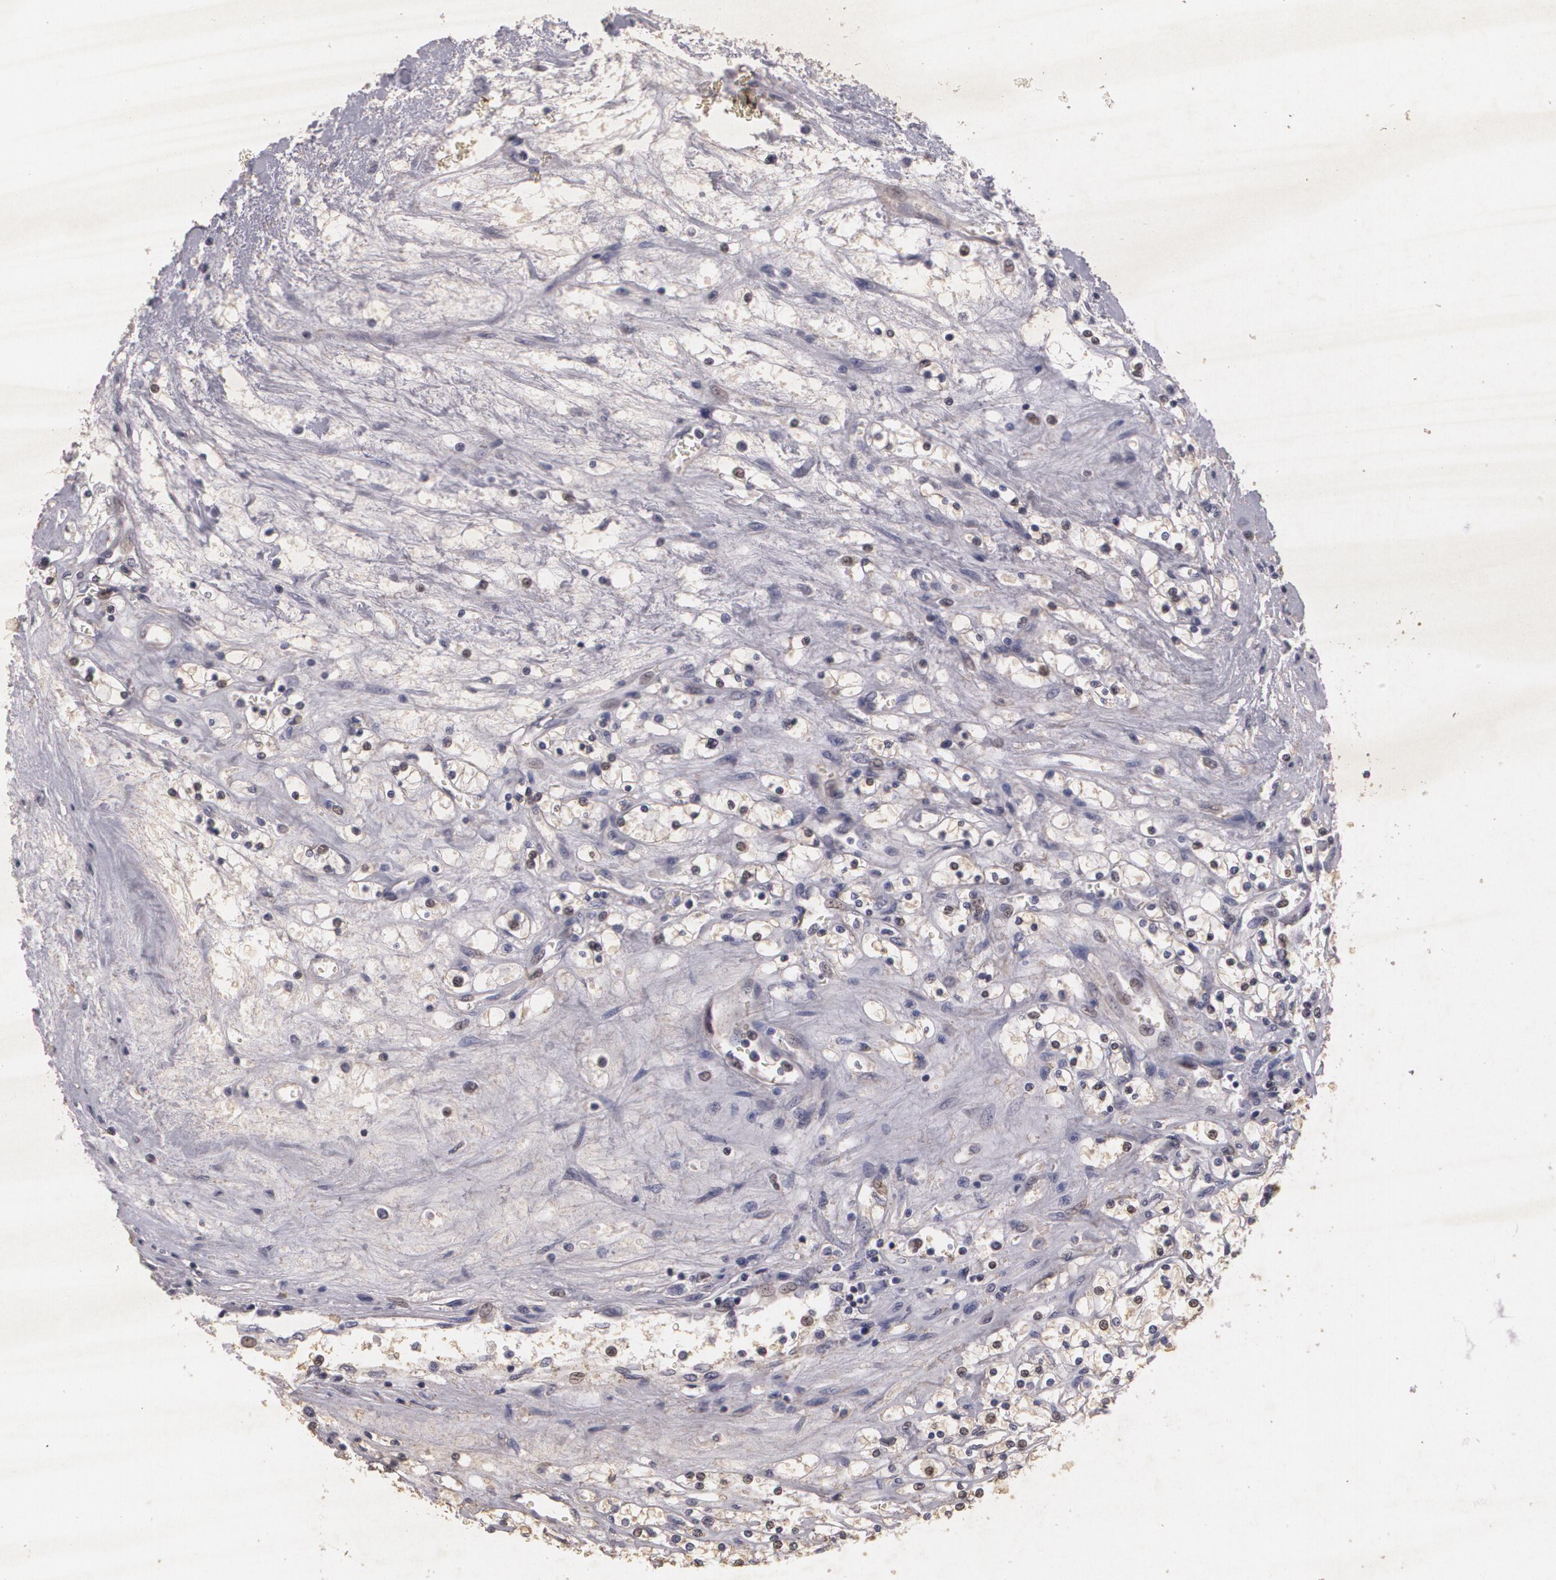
{"staining": {"intensity": "weak", "quantity": ">75%", "location": "cytoplasmic/membranous"}, "tissue": "renal cancer", "cell_type": "Tumor cells", "image_type": "cancer", "snomed": [{"axis": "morphology", "description": "Adenocarcinoma, NOS"}, {"axis": "topography", "description": "Kidney"}], "caption": "IHC of human renal cancer (adenocarcinoma) displays low levels of weak cytoplasmic/membranous expression in approximately >75% of tumor cells.", "gene": "KCNA4", "patient": {"sex": "male", "age": 61}}